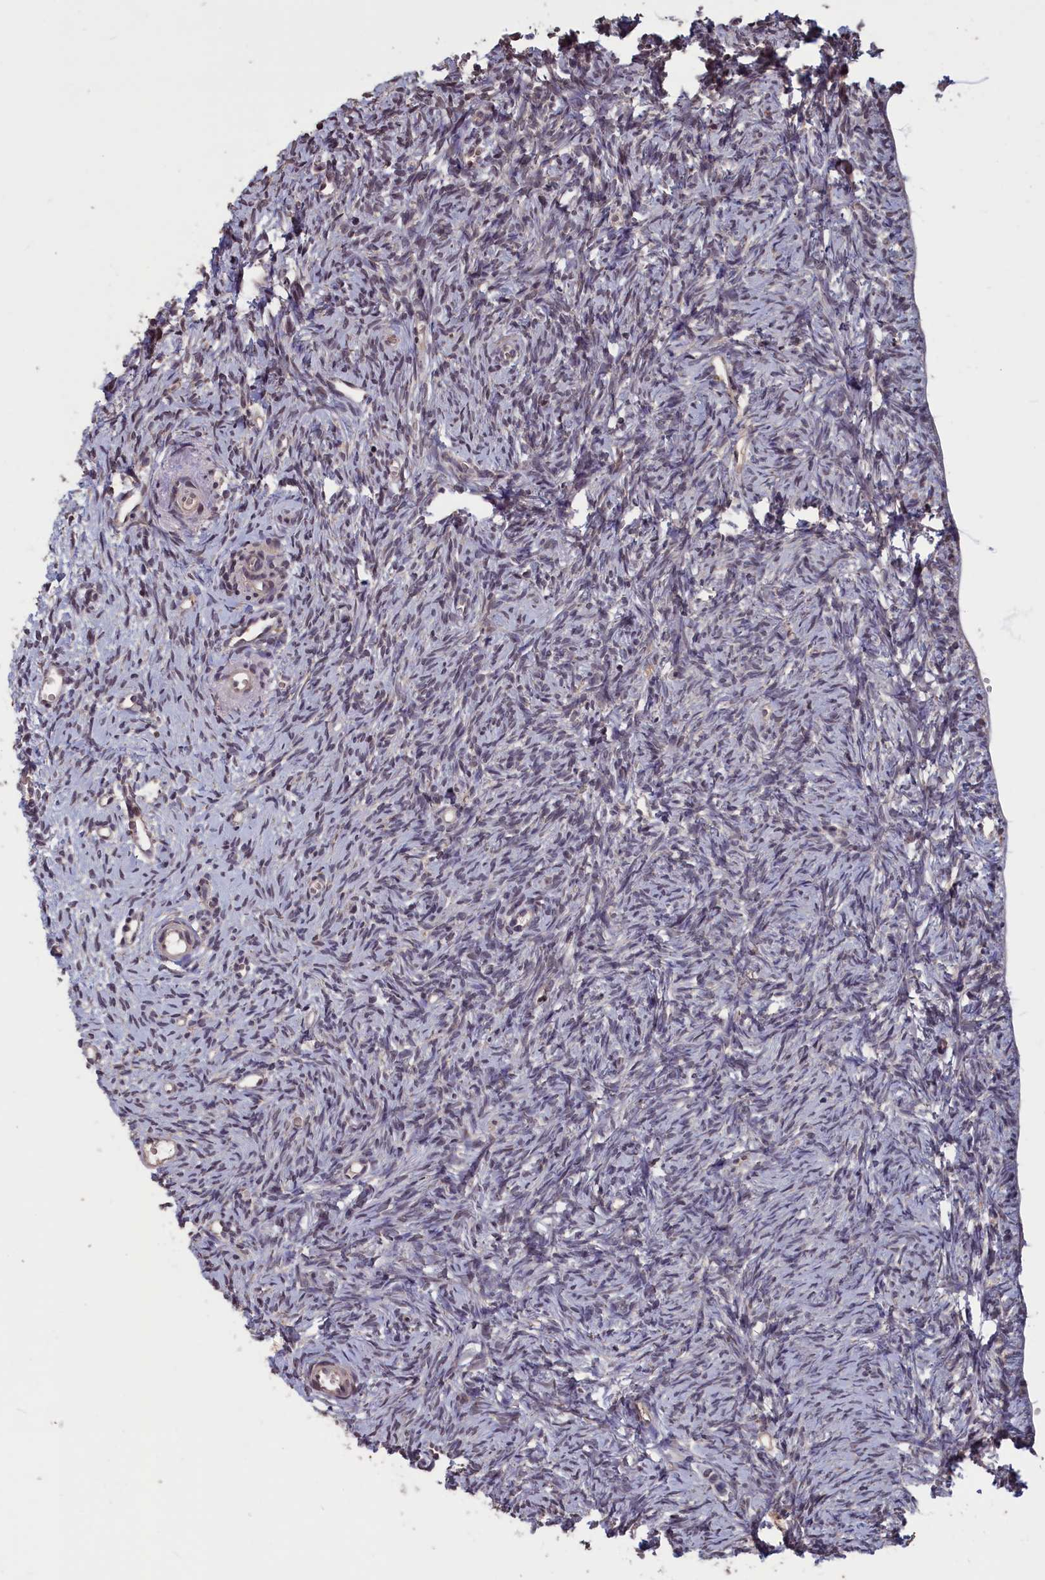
{"staining": {"intensity": "moderate", "quantity": ">75%", "location": "cytoplasmic/membranous"}, "tissue": "ovary", "cell_type": "Follicle cells", "image_type": "normal", "snomed": [{"axis": "morphology", "description": "Normal tissue, NOS"}, {"axis": "topography", "description": "Ovary"}], "caption": "Brown immunohistochemical staining in unremarkable human ovary shows moderate cytoplasmic/membranous staining in about >75% of follicle cells. (brown staining indicates protein expression, while blue staining denotes nuclei).", "gene": "CACTIN", "patient": {"sex": "female", "age": 51}}